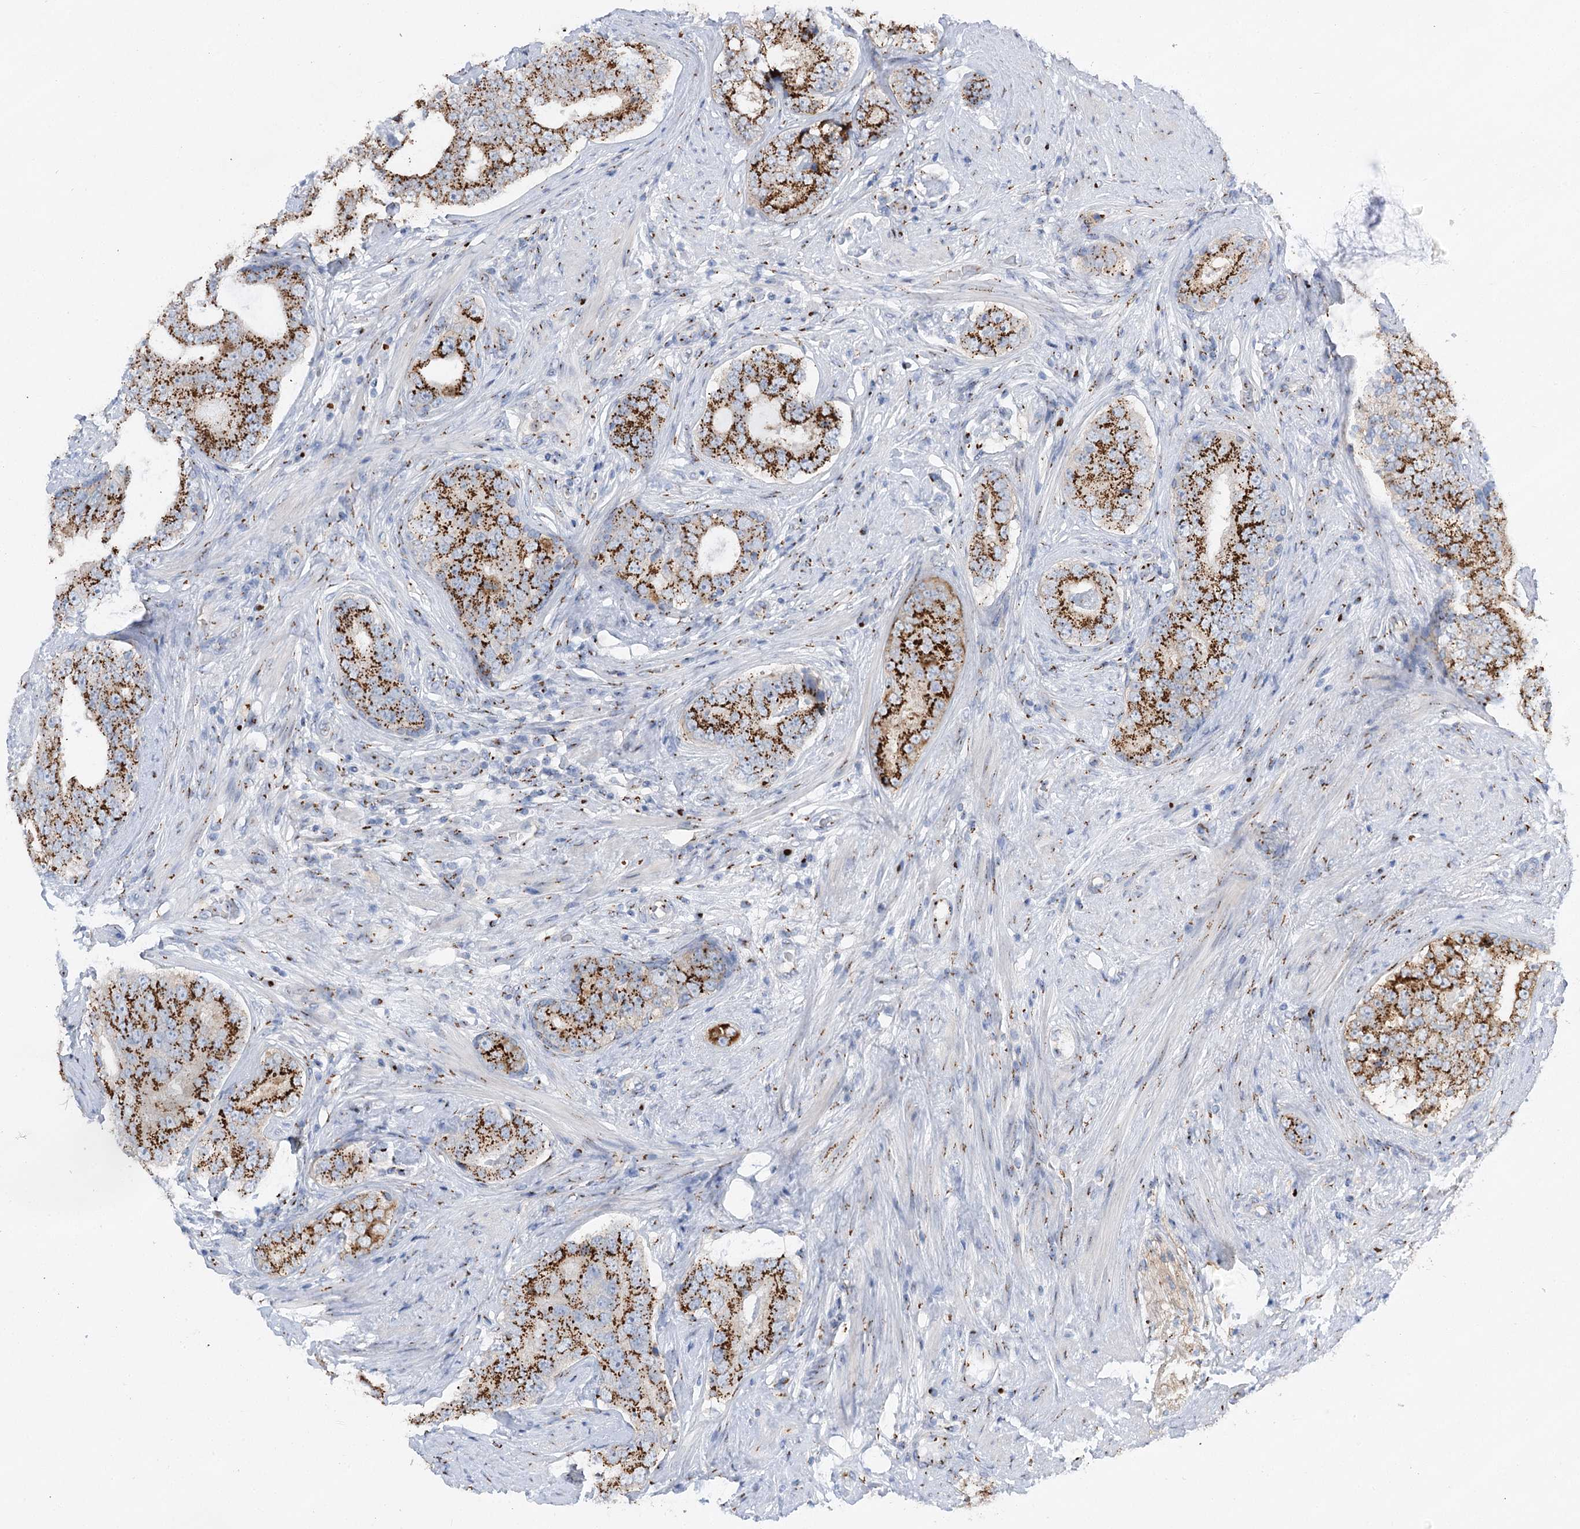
{"staining": {"intensity": "strong", "quantity": ">75%", "location": "cytoplasmic/membranous"}, "tissue": "prostate cancer", "cell_type": "Tumor cells", "image_type": "cancer", "snomed": [{"axis": "morphology", "description": "Adenocarcinoma, High grade"}, {"axis": "topography", "description": "Prostate"}], "caption": "Immunohistochemistry (IHC) of human prostate high-grade adenocarcinoma reveals high levels of strong cytoplasmic/membranous staining in approximately >75% of tumor cells. The staining was performed using DAB (3,3'-diaminobenzidine), with brown indicating positive protein expression. Nuclei are stained blue with hematoxylin.", "gene": "TMEM165", "patient": {"sex": "male", "age": 56}}